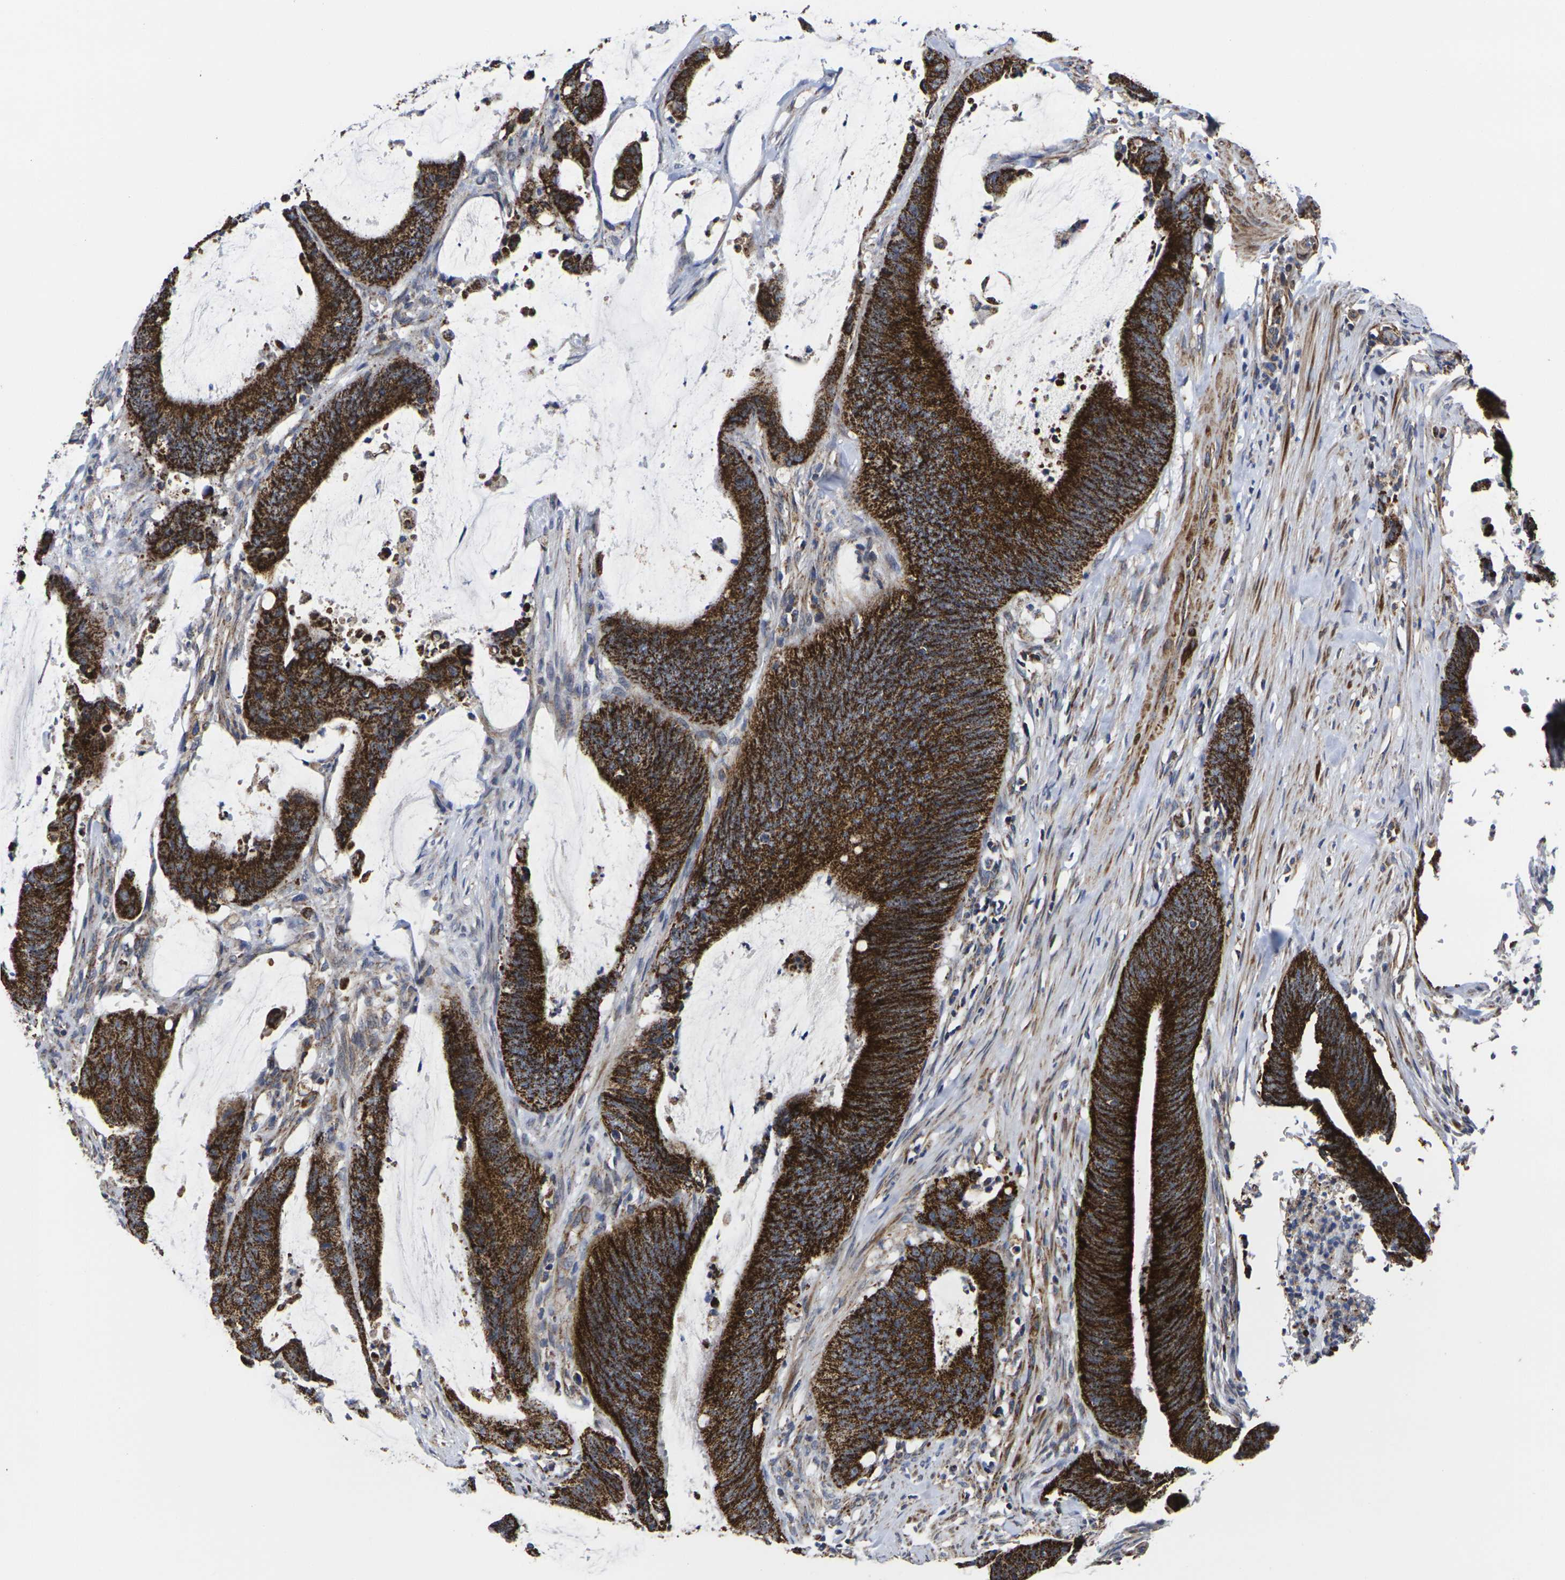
{"staining": {"intensity": "strong", "quantity": ">75%", "location": "cytoplasmic/membranous"}, "tissue": "colorectal cancer", "cell_type": "Tumor cells", "image_type": "cancer", "snomed": [{"axis": "morphology", "description": "Adenocarcinoma, NOS"}, {"axis": "topography", "description": "Rectum"}], "caption": "Tumor cells show strong cytoplasmic/membranous expression in approximately >75% of cells in colorectal cancer (adenocarcinoma).", "gene": "P2RY11", "patient": {"sex": "female", "age": 66}}